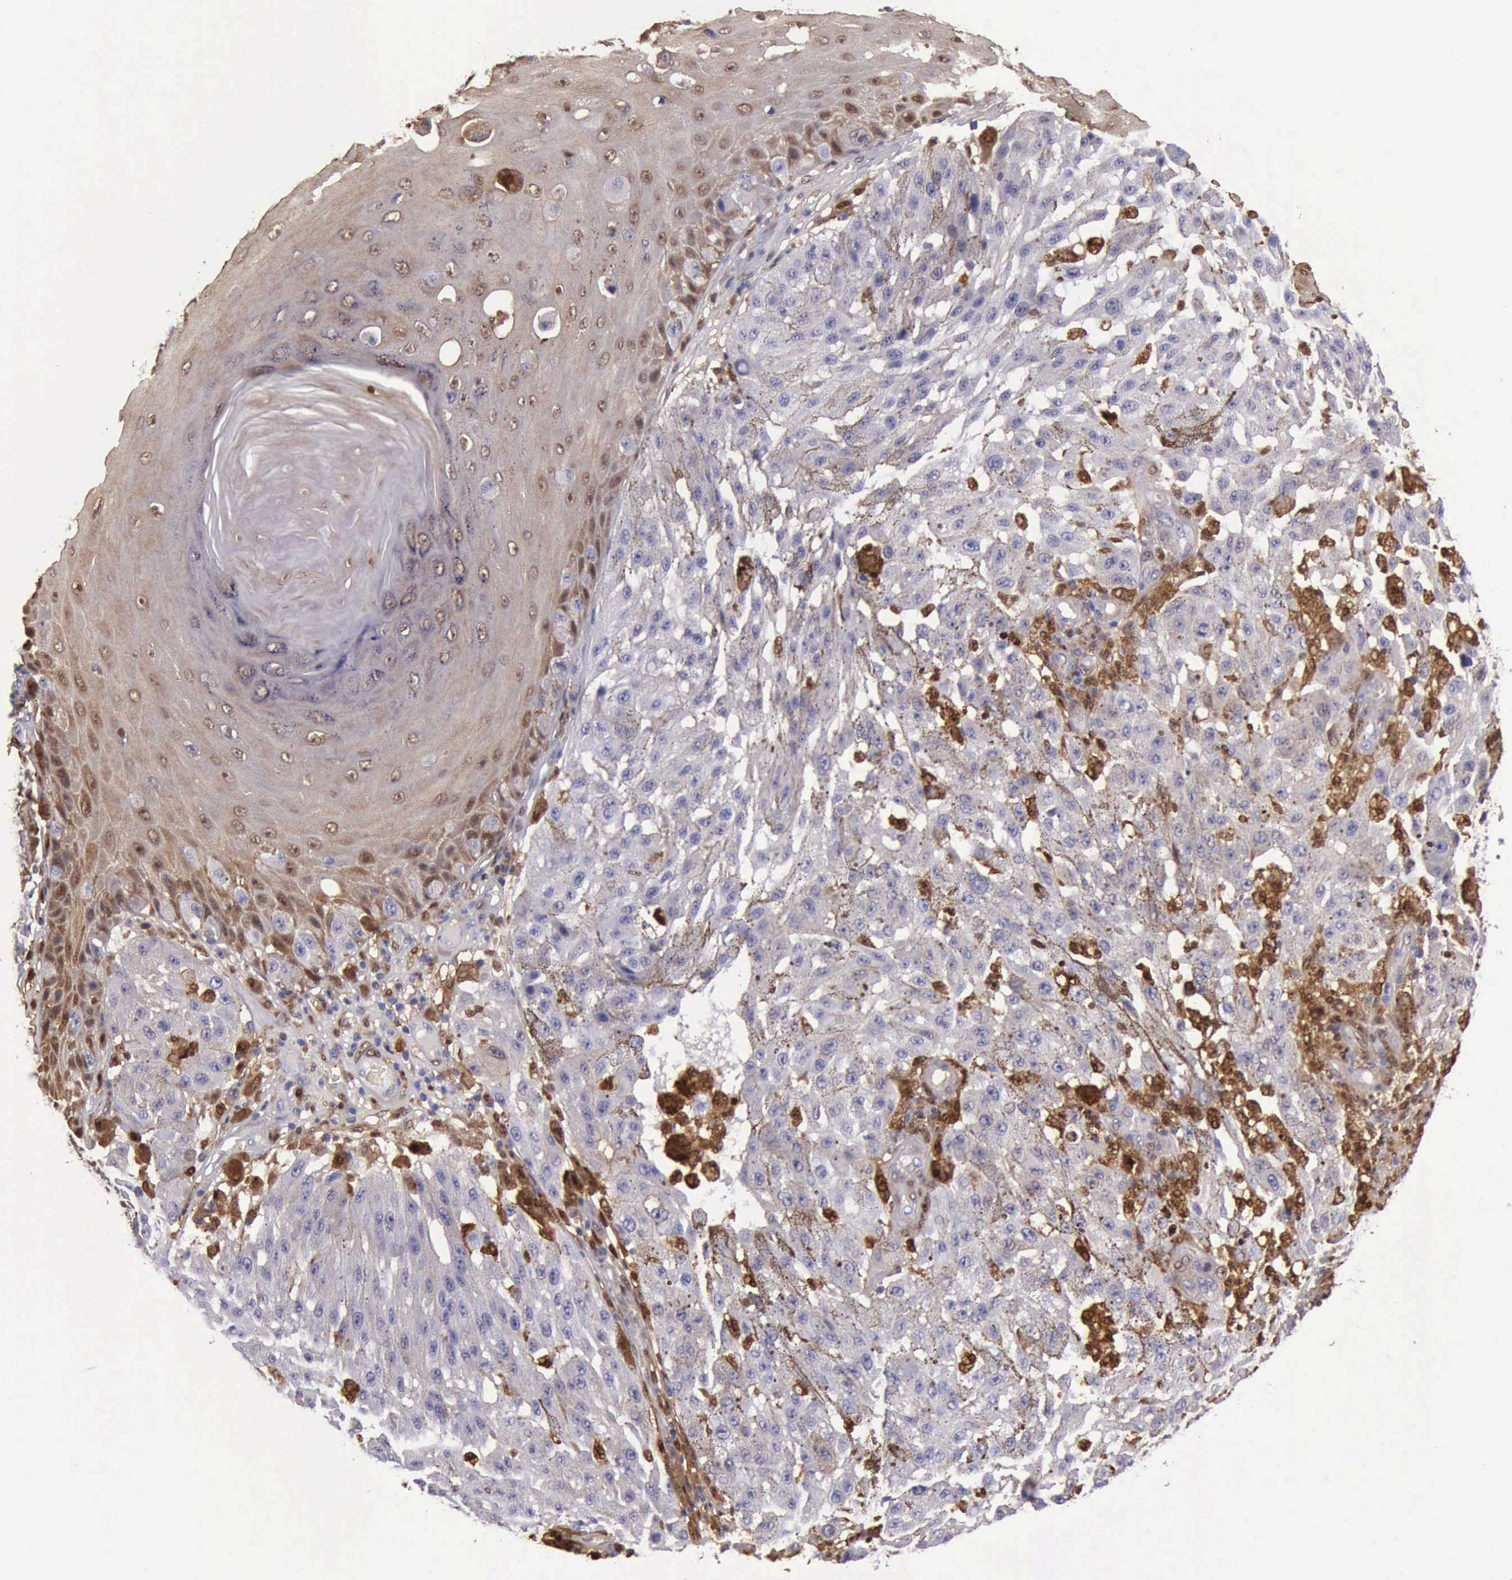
{"staining": {"intensity": "strong", "quantity": "<25%", "location": "cytoplasmic/membranous"}, "tissue": "melanoma", "cell_type": "Tumor cells", "image_type": "cancer", "snomed": [{"axis": "morphology", "description": "Malignant melanoma, NOS"}, {"axis": "topography", "description": "Skin"}], "caption": "This is an image of immunohistochemistry (IHC) staining of melanoma, which shows strong positivity in the cytoplasmic/membranous of tumor cells.", "gene": "TYMP", "patient": {"sex": "female", "age": 64}}